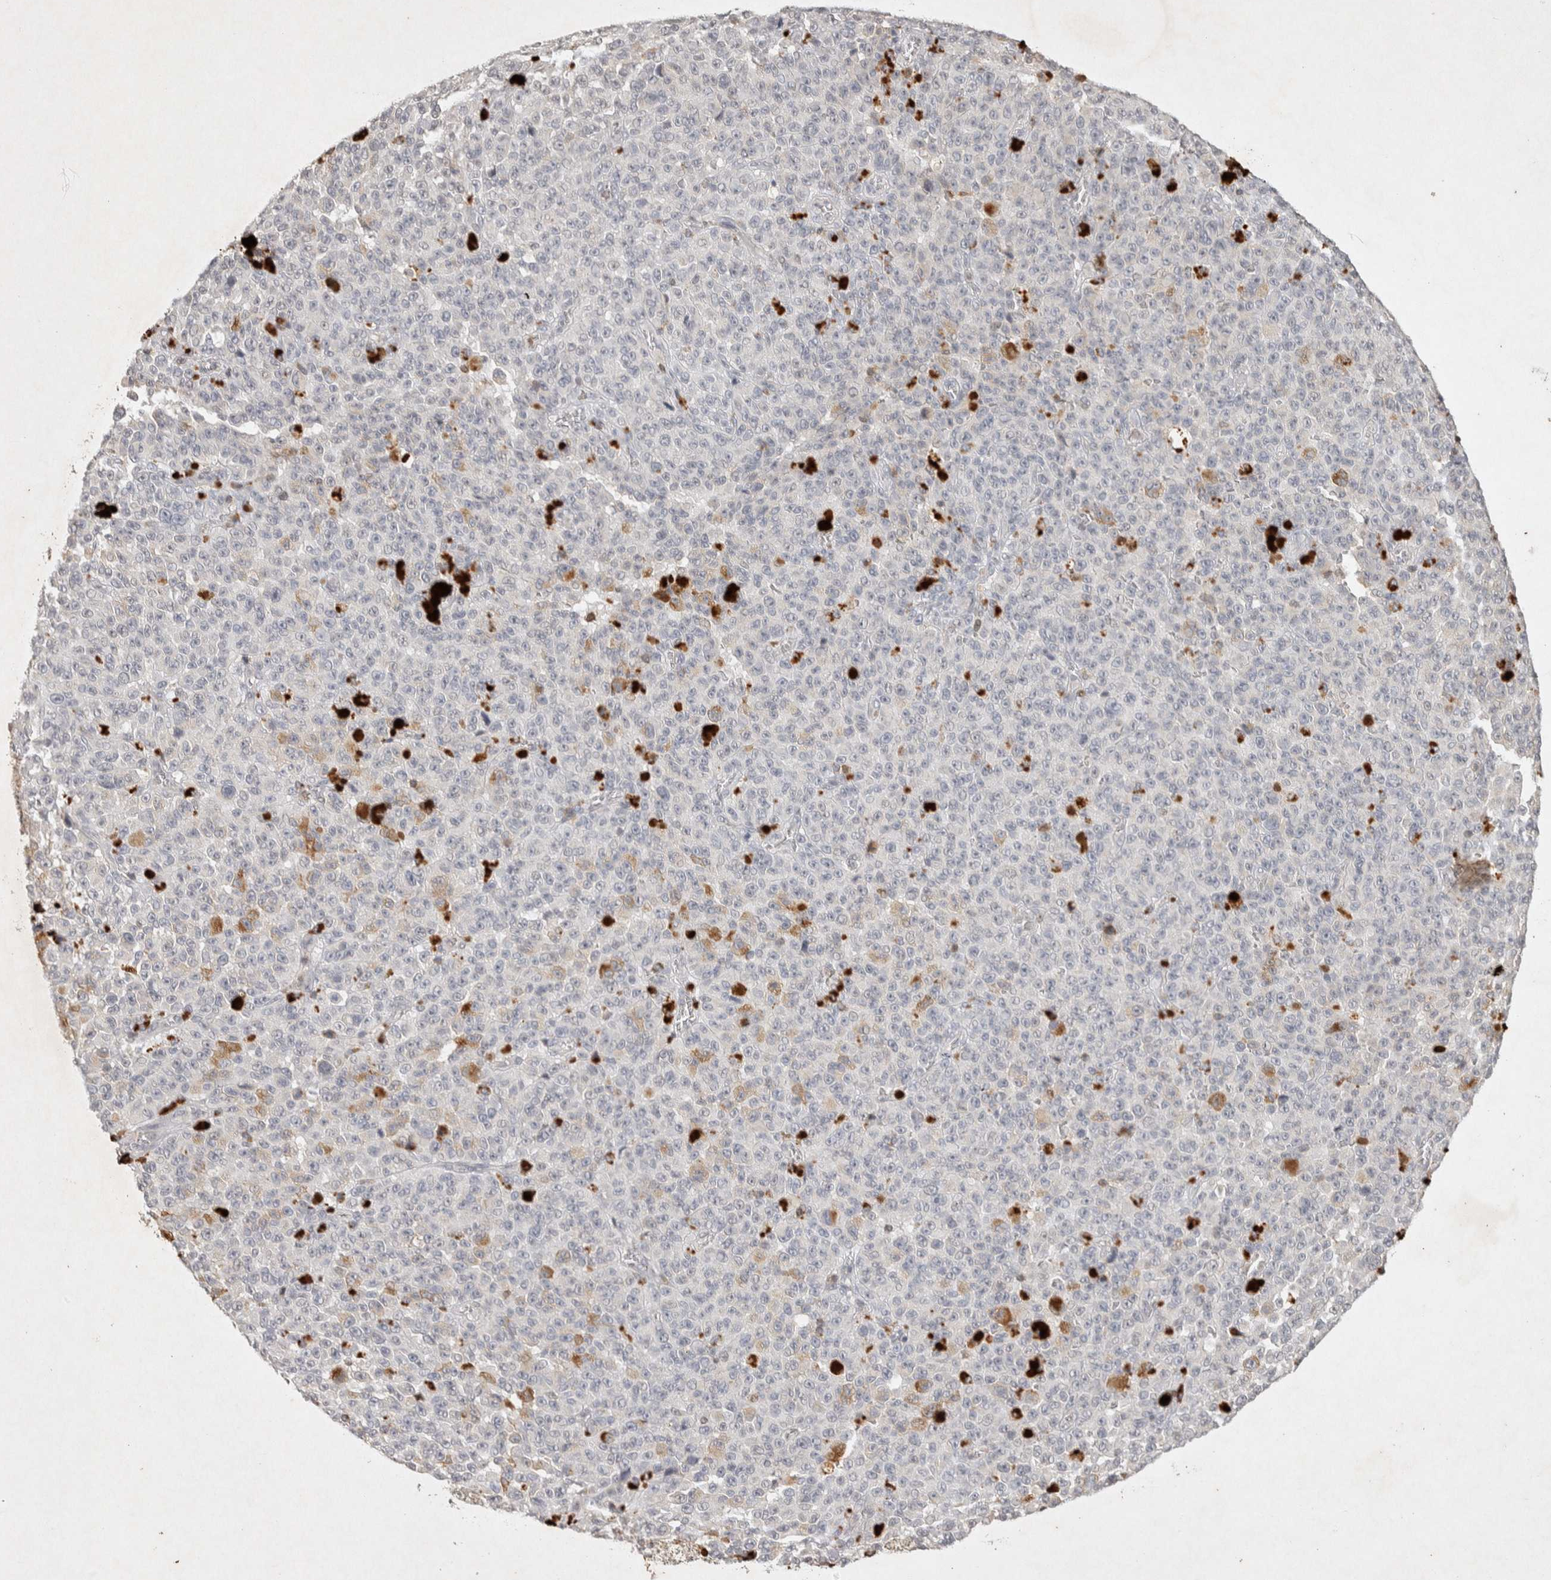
{"staining": {"intensity": "negative", "quantity": "none", "location": "none"}, "tissue": "melanoma", "cell_type": "Tumor cells", "image_type": "cancer", "snomed": [{"axis": "morphology", "description": "Malignant melanoma, NOS"}, {"axis": "topography", "description": "Skin"}], "caption": "There is no significant positivity in tumor cells of melanoma. (DAB (3,3'-diaminobenzidine) immunohistochemistry (IHC), high magnification).", "gene": "RAC2", "patient": {"sex": "female", "age": 82}}